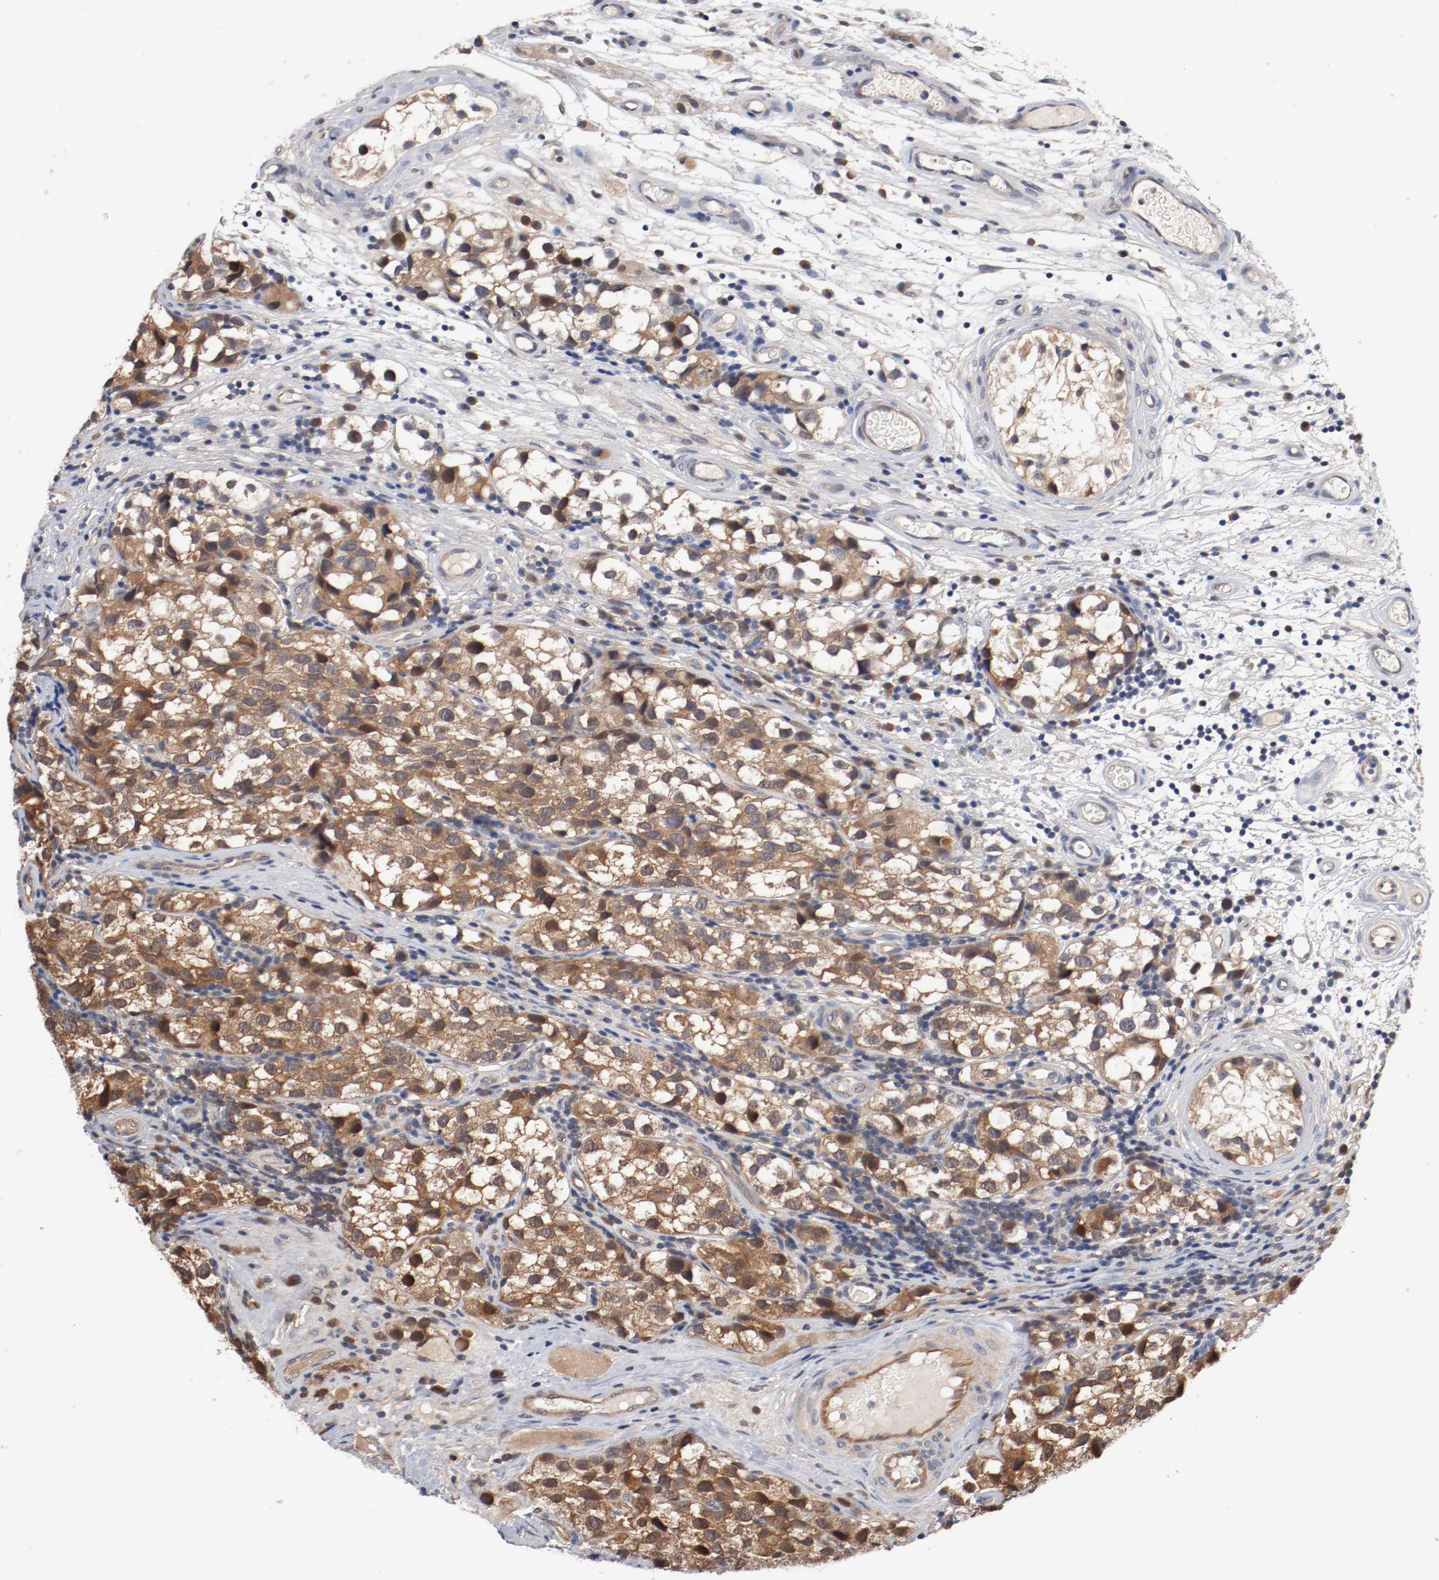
{"staining": {"intensity": "moderate", "quantity": ">75%", "location": "cytoplasmic/membranous"}, "tissue": "testis cancer", "cell_type": "Tumor cells", "image_type": "cancer", "snomed": [{"axis": "morphology", "description": "Seminoma, NOS"}, {"axis": "topography", "description": "Testis"}], "caption": "Immunohistochemistry (IHC) (DAB) staining of testis seminoma displays moderate cytoplasmic/membranous protein expression in approximately >75% of tumor cells.", "gene": "PITPNM2", "patient": {"sex": "male", "age": 39}}